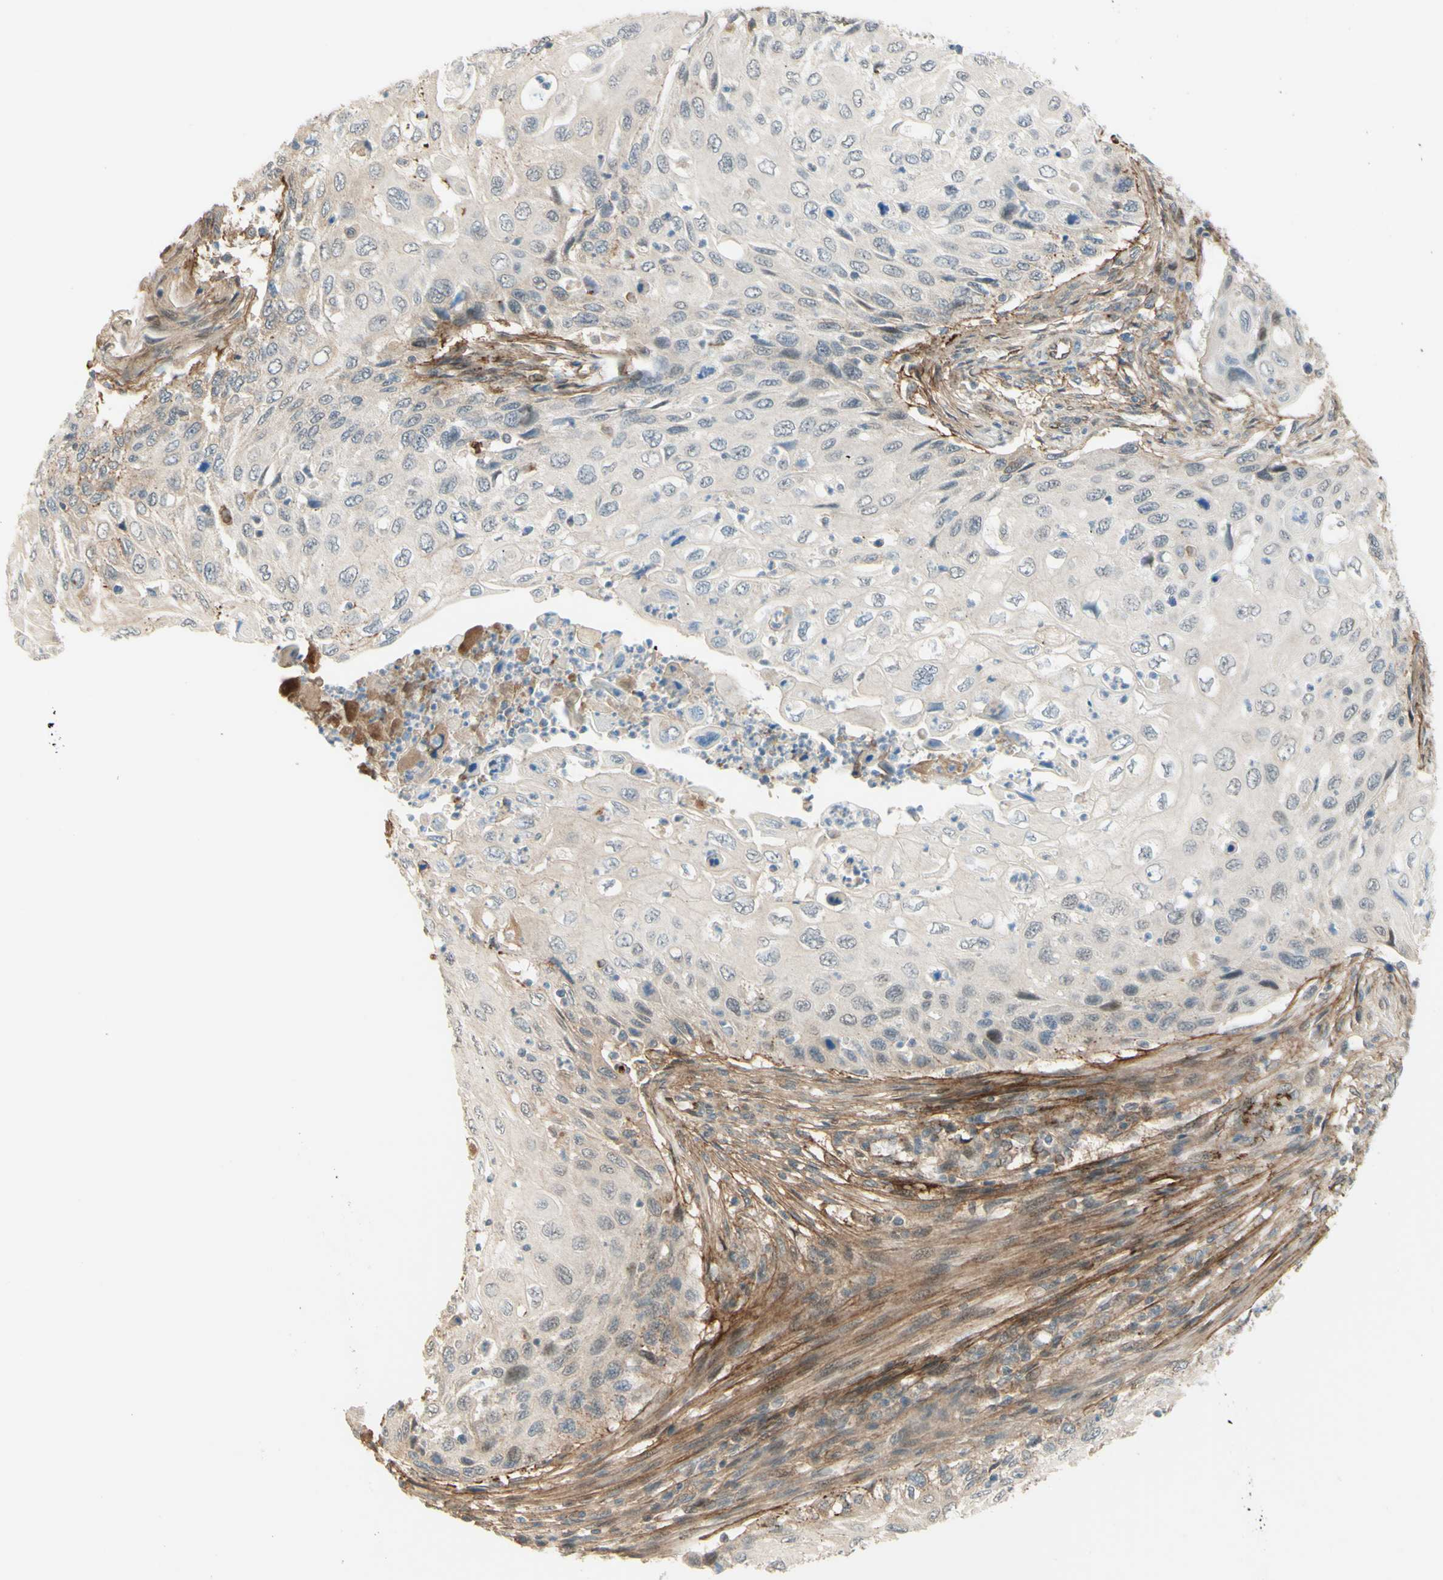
{"staining": {"intensity": "negative", "quantity": "none", "location": "none"}, "tissue": "cervical cancer", "cell_type": "Tumor cells", "image_type": "cancer", "snomed": [{"axis": "morphology", "description": "Squamous cell carcinoma, NOS"}, {"axis": "topography", "description": "Cervix"}], "caption": "This is an immunohistochemistry histopathology image of squamous cell carcinoma (cervical). There is no expression in tumor cells.", "gene": "ANGPT2", "patient": {"sex": "female", "age": 70}}